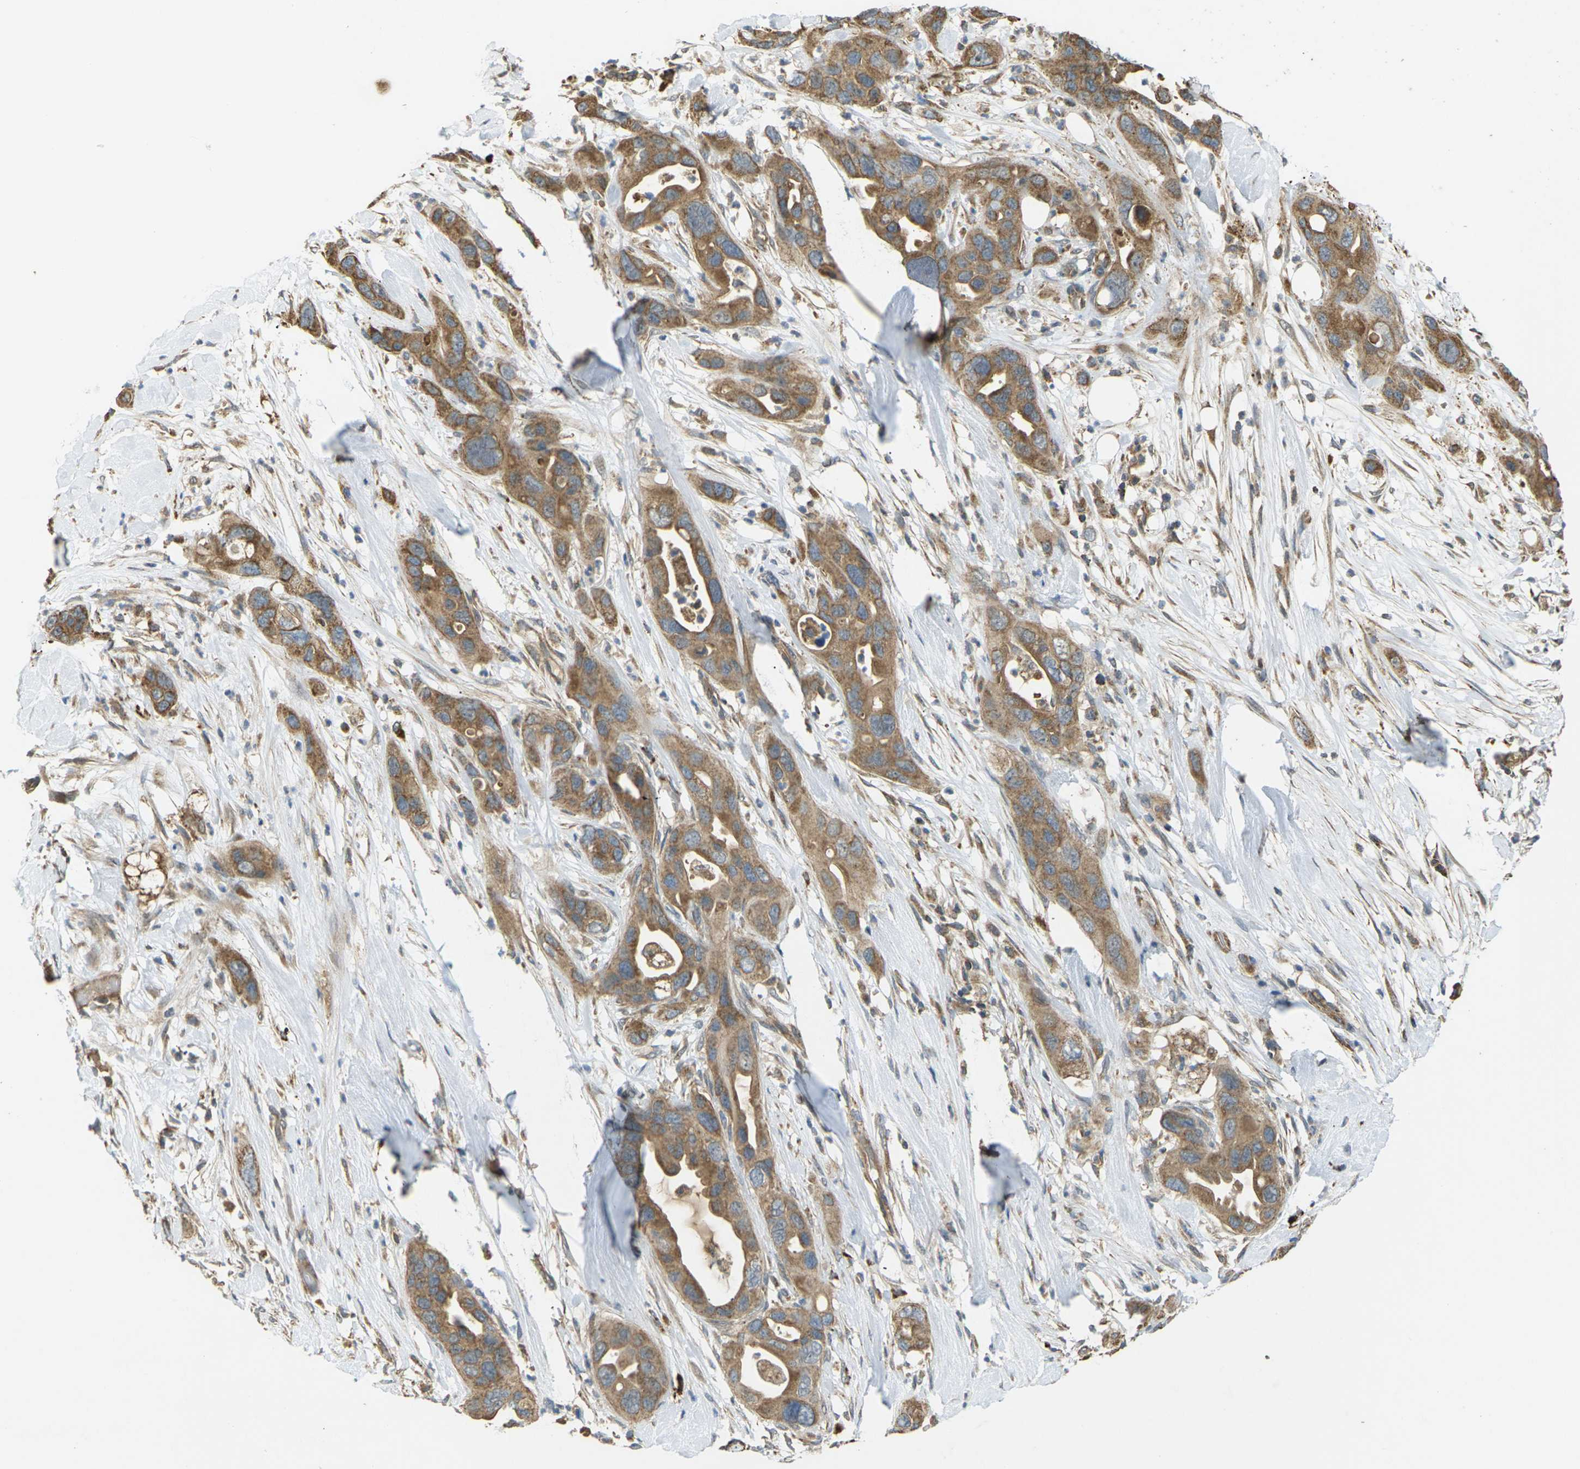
{"staining": {"intensity": "moderate", "quantity": ">75%", "location": "cytoplasmic/membranous"}, "tissue": "pancreatic cancer", "cell_type": "Tumor cells", "image_type": "cancer", "snomed": [{"axis": "morphology", "description": "Adenocarcinoma, NOS"}, {"axis": "topography", "description": "Pancreas"}], "caption": "This histopathology image reveals immunohistochemistry (IHC) staining of pancreatic cancer (adenocarcinoma), with medium moderate cytoplasmic/membranous positivity in about >75% of tumor cells.", "gene": "KSR1", "patient": {"sex": "female", "age": 71}}